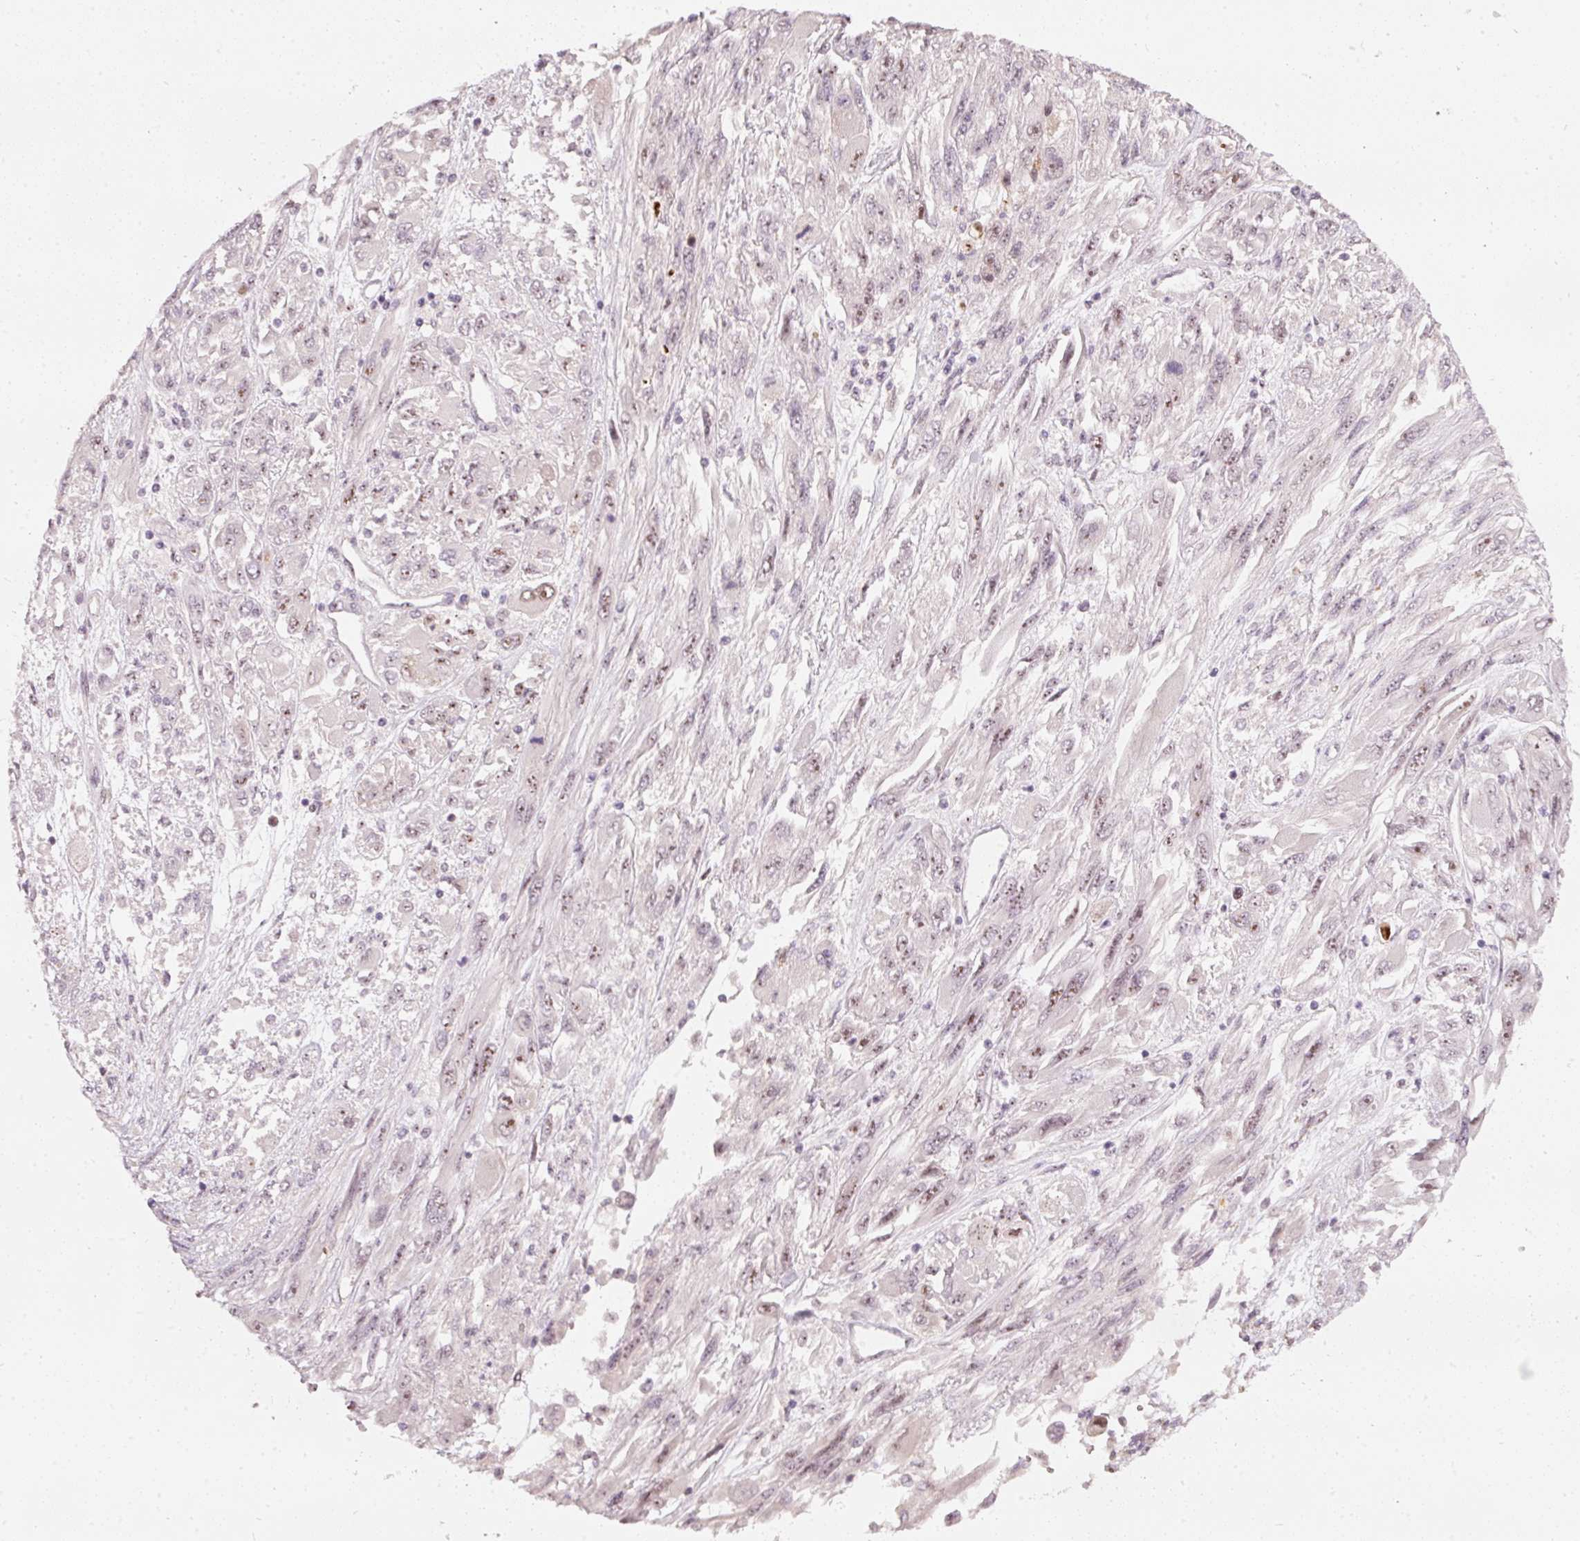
{"staining": {"intensity": "weak", "quantity": "25%-75%", "location": "nuclear"}, "tissue": "melanoma", "cell_type": "Tumor cells", "image_type": "cancer", "snomed": [{"axis": "morphology", "description": "Malignant melanoma, NOS"}, {"axis": "topography", "description": "Skin"}], "caption": "IHC (DAB (3,3'-diaminobenzidine)) staining of melanoma reveals weak nuclear protein expression in approximately 25%-75% of tumor cells.", "gene": "MXRA8", "patient": {"sex": "female", "age": 91}}